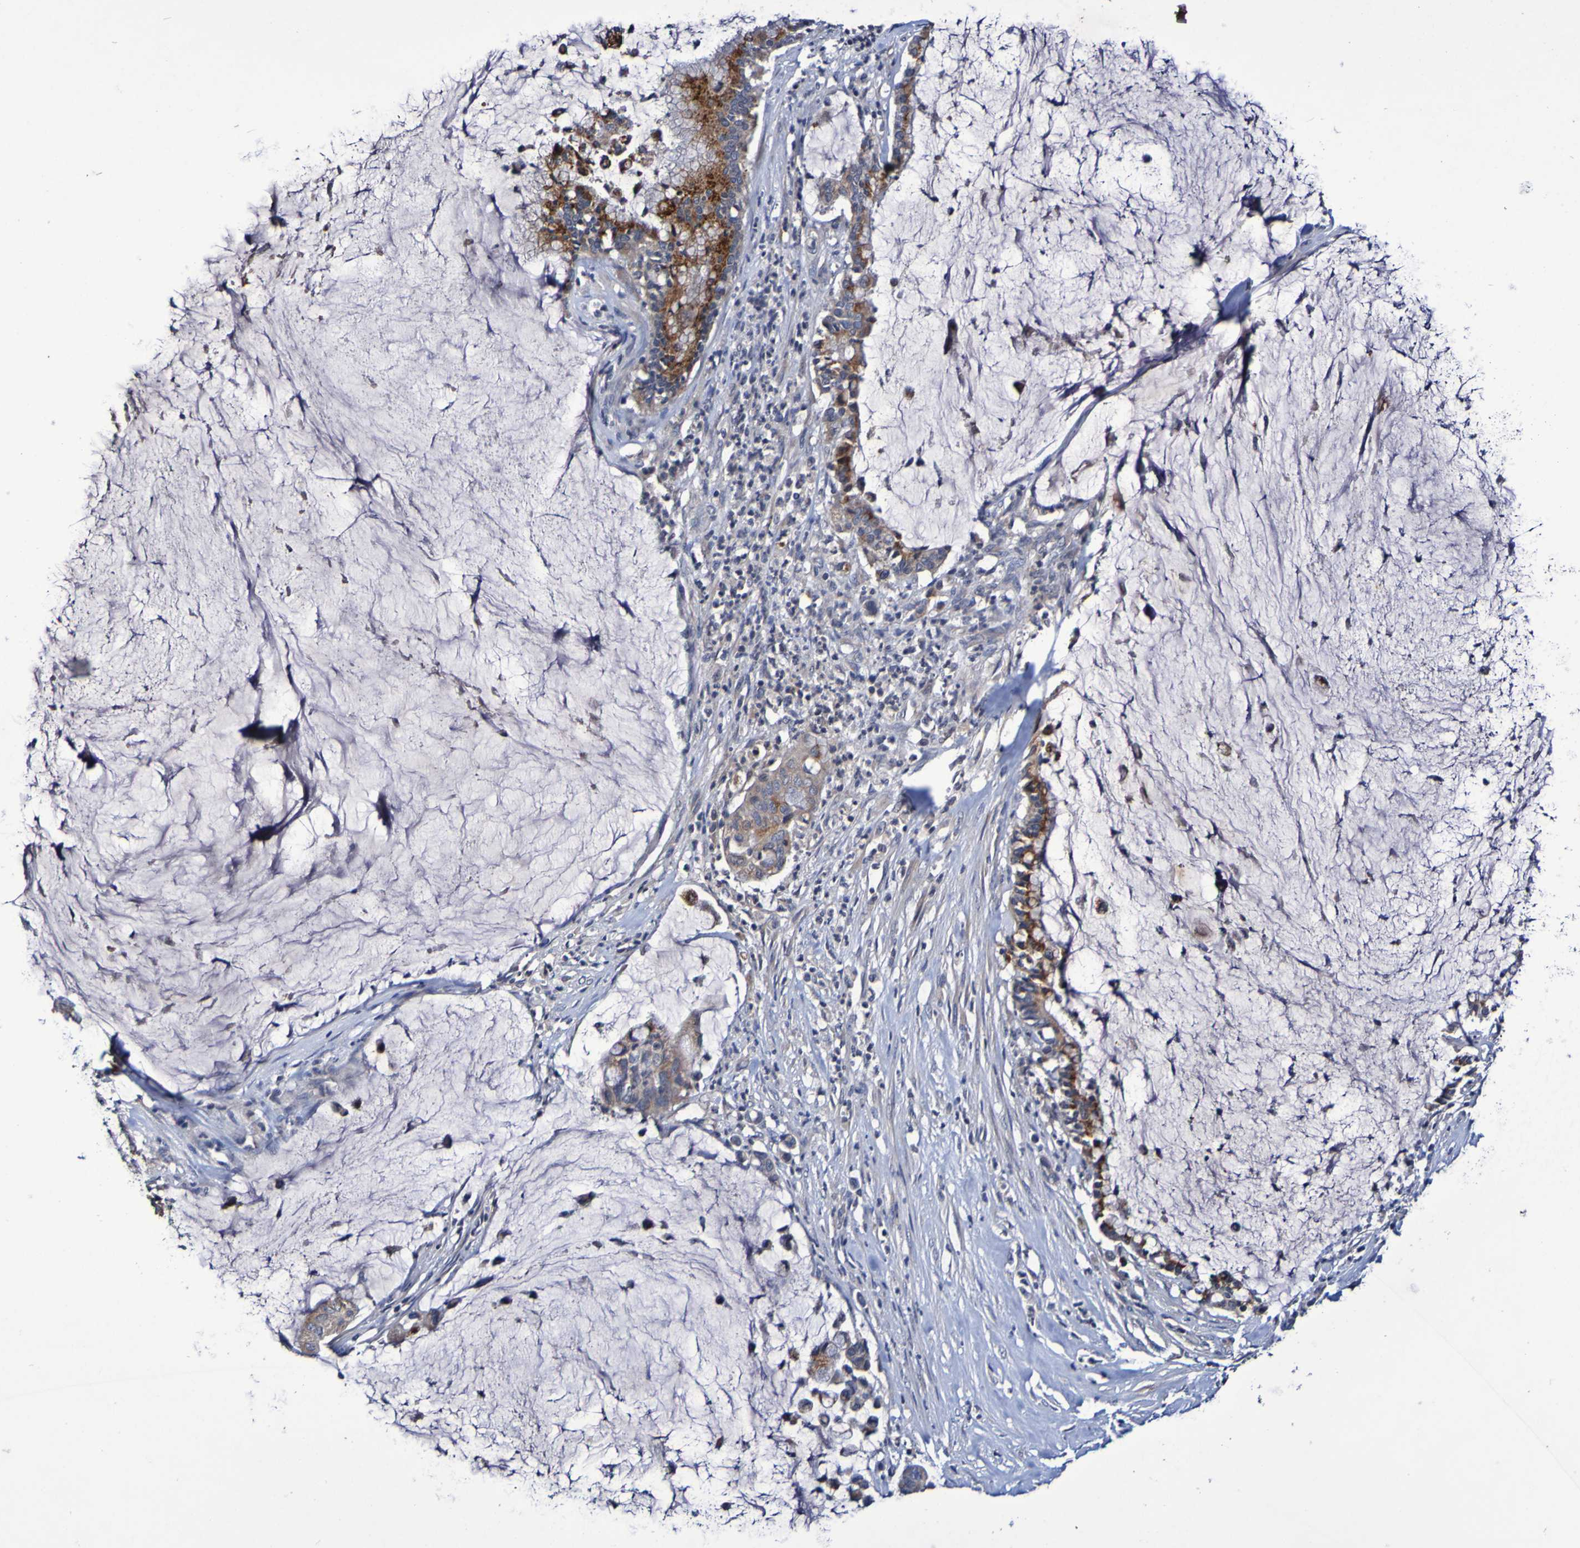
{"staining": {"intensity": "strong", "quantity": "<25%", "location": "cytoplasmic/membranous"}, "tissue": "pancreatic cancer", "cell_type": "Tumor cells", "image_type": "cancer", "snomed": [{"axis": "morphology", "description": "Adenocarcinoma, NOS"}, {"axis": "topography", "description": "Pancreas"}], "caption": "Protein staining of adenocarcinoma (pancreatic) tissue shows strong cytoplasmic/membranous expression in about <25% of tumor cells.", "gene": "PTP4A2", "patient": {"sex": "male", "age": 41}}